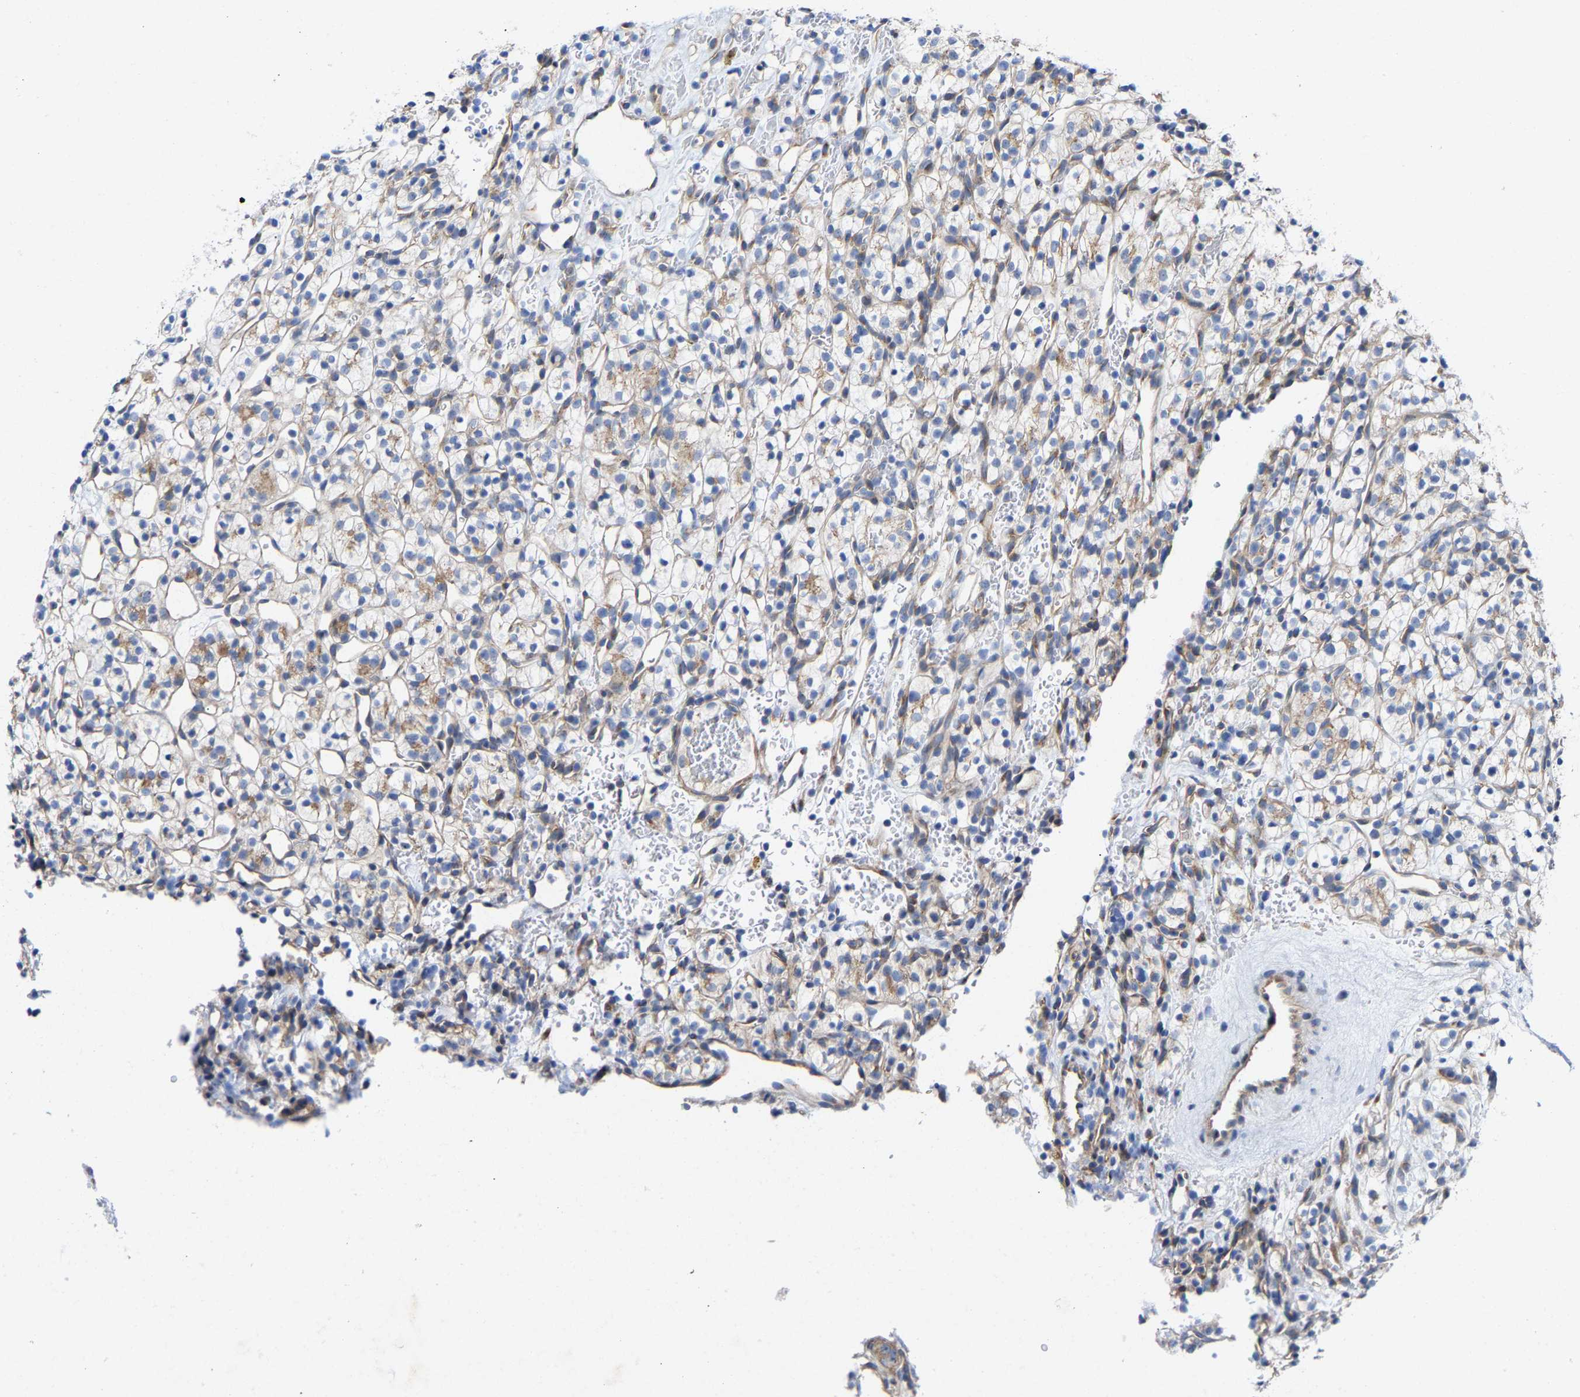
{"staining": {"intensity": "moderate", "quantity": "<25%", "location": "cytoplasmic/membranous"}, "tissue": "renal cancer", "cell_type": "Tumor cells", "image_type": "cancer", "snomed": [{"axis": "morphology", "description": "Adenocarcinoma, NOS"}, {"axis": "topography", "description": "Kidney"}], "caption": "Tumor cells exhibit low levels of moderate cytoplasmic/membranous staining in about <25% of cells in renal adenocarcinoma.", "gene": "PPP1R15A", "patient": {"sex": "female", "age": 57}}